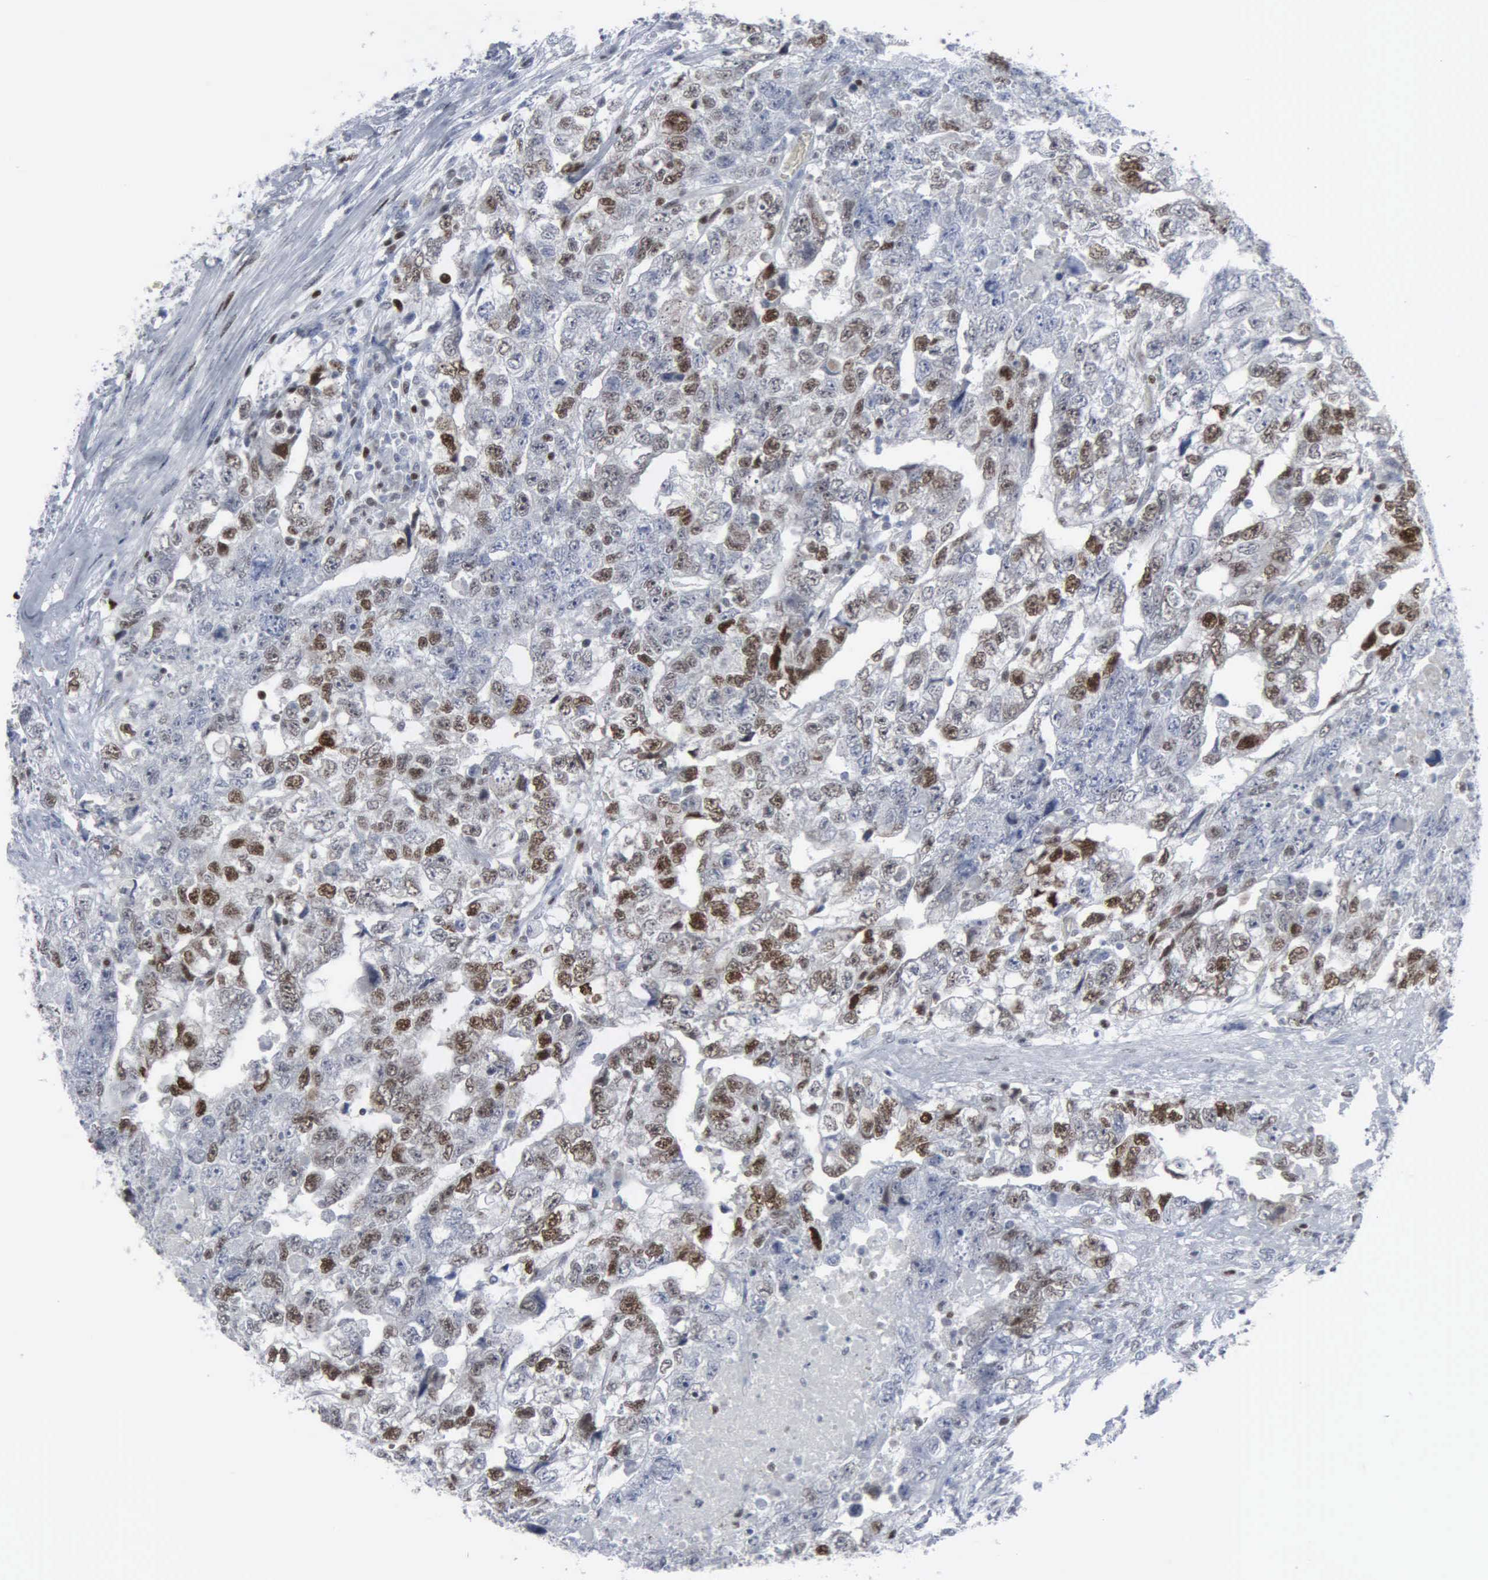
{"staining": {"intensity": "moderate", "quantity": "25%-75%", "location": "cytoplasmic/membranous,nuclear"}, "tissue": "testis cancer", "cell_type": "Tumor cells", "image_type": "cancer", "snomed": [{"axis": "morphology", "description": "Carcinoma, Embryonal, NOS"}, {"axis": "topography", "description": "Testis"}], "caption": "A brown stain shows moderate cytoplasmic/membranous and nuclear expression of a protein in embryonal carcinoma (testis) tumor cells.", "gene": "CCND3", "patient": {"sex": "male", "age": 36}}